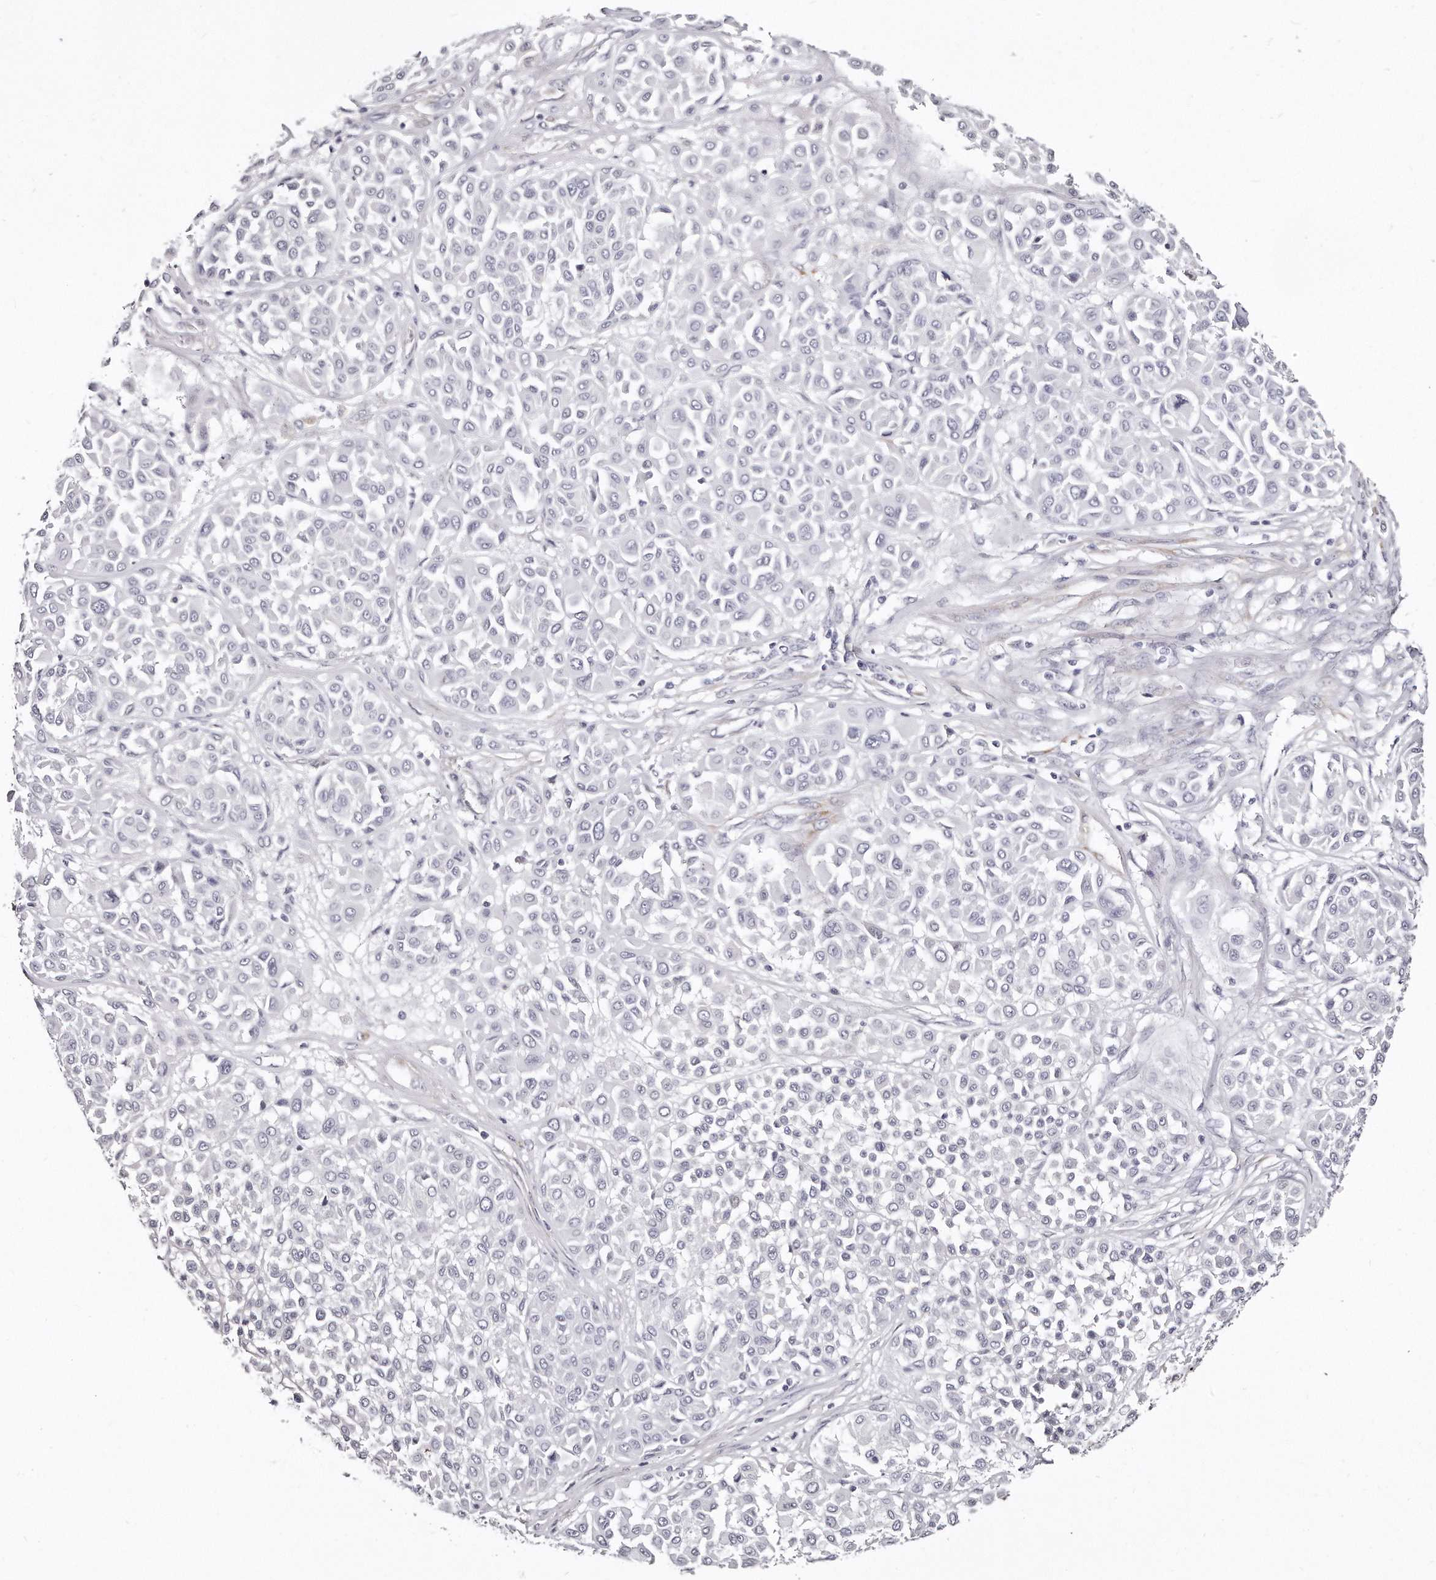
{"staining": {"intensity": "negative", "quantity": "none", "location": "none"}, "tissue": "melanoma", "cell_type": "Tumor cells", "image_type": "cancer", "snomed": [{"axis": "morphology", "description": "Malignant melanoma, Metastatic site"}, {"axis": "topography", "description": "Soft tissue"}], "caption": "A histopathology image of malignant melanoma (metastatic site) stained for a protein shows no brown staining in tumor cells.", "gene": "LMOD1", "patient": {"sex": "male", "age": 41}}